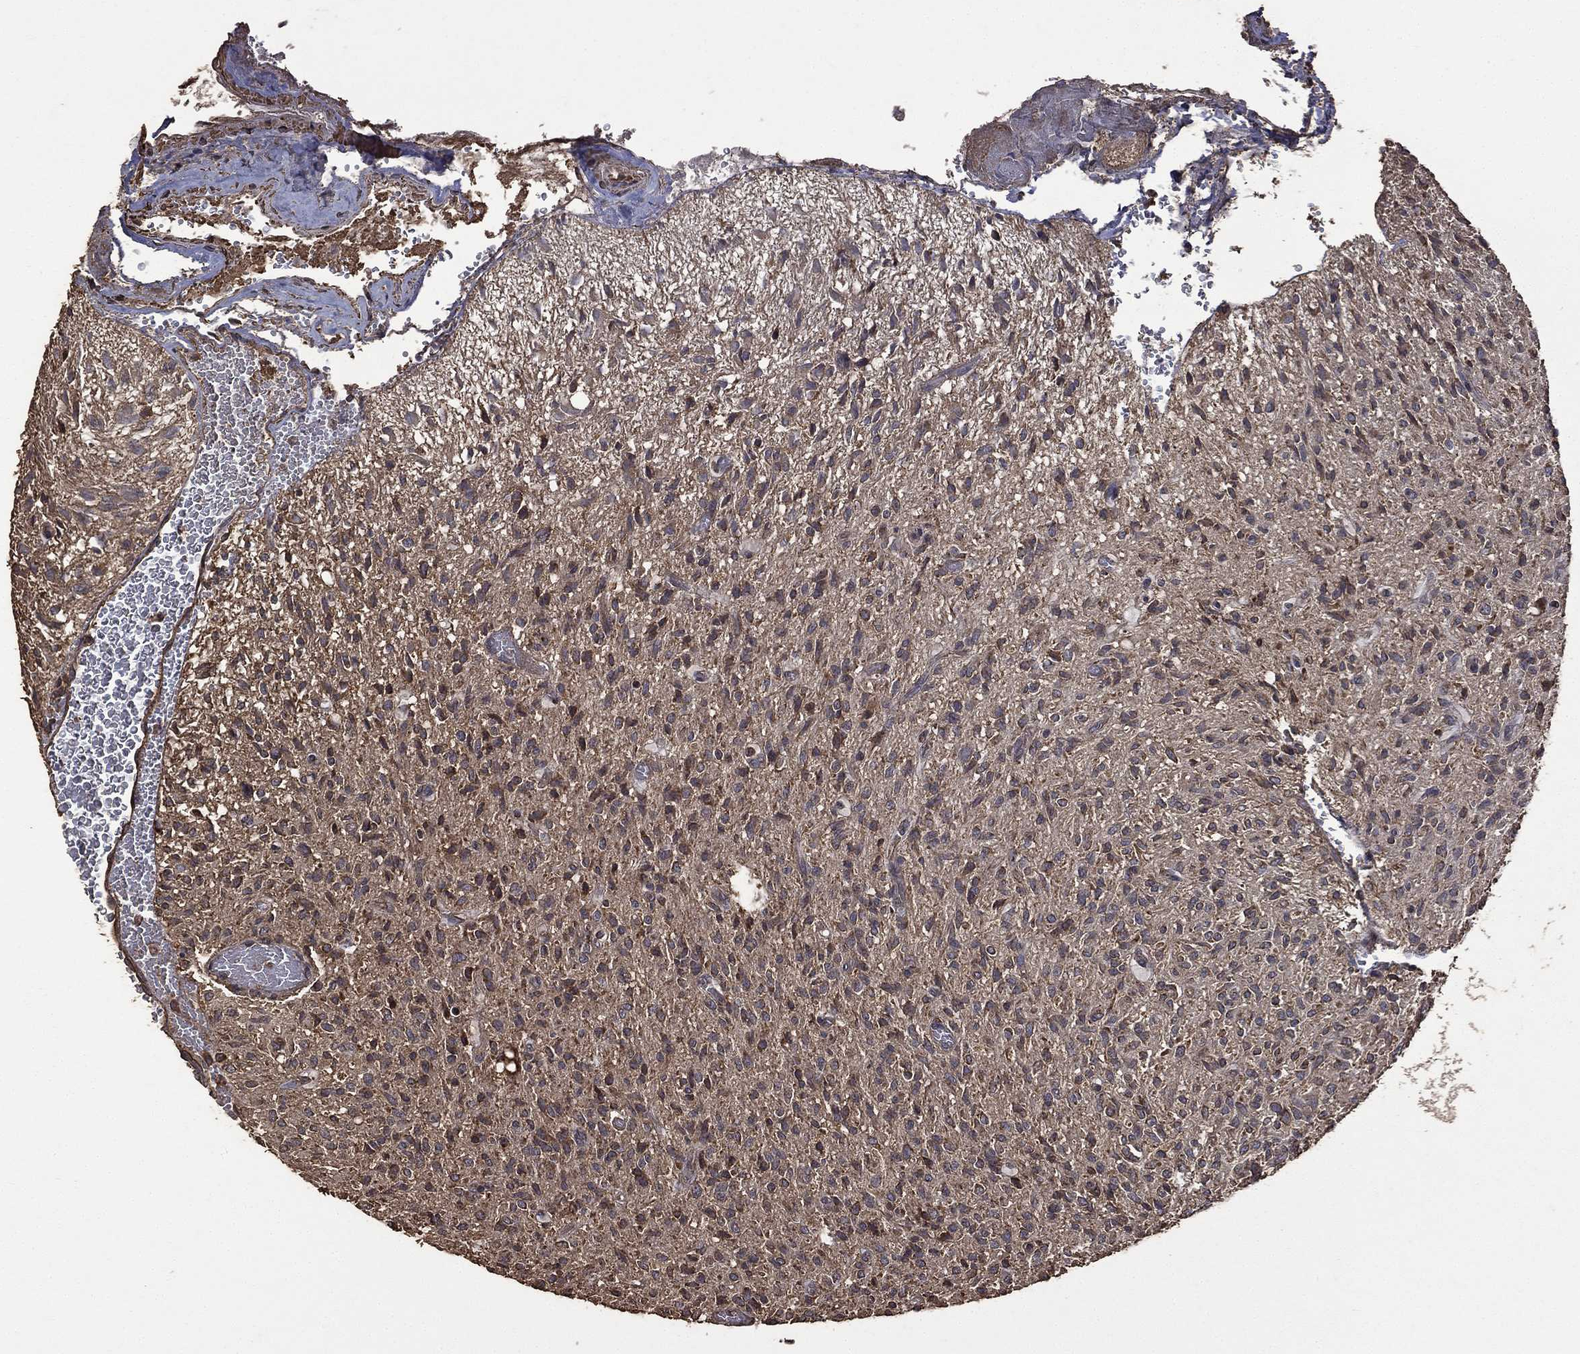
{"staining": {"intensity": "weak", "quantity": "<25%", "location": "cytoplasmic/membranous"}, "tissue": "glioma", "cell_type": "Tumor cells", "image_type": "cancer", "snomed": [{"axis": "morphology", "description": "Glioma, malignant, High grade"}, {"axis": "topography", "description": "Brain"}], "caption": "IHC of human malignant glioma (high-grade) exhibits no positivity in tumor cells.", "gene": "METTL27", "patient": {"sex": "male", "age": 64}}